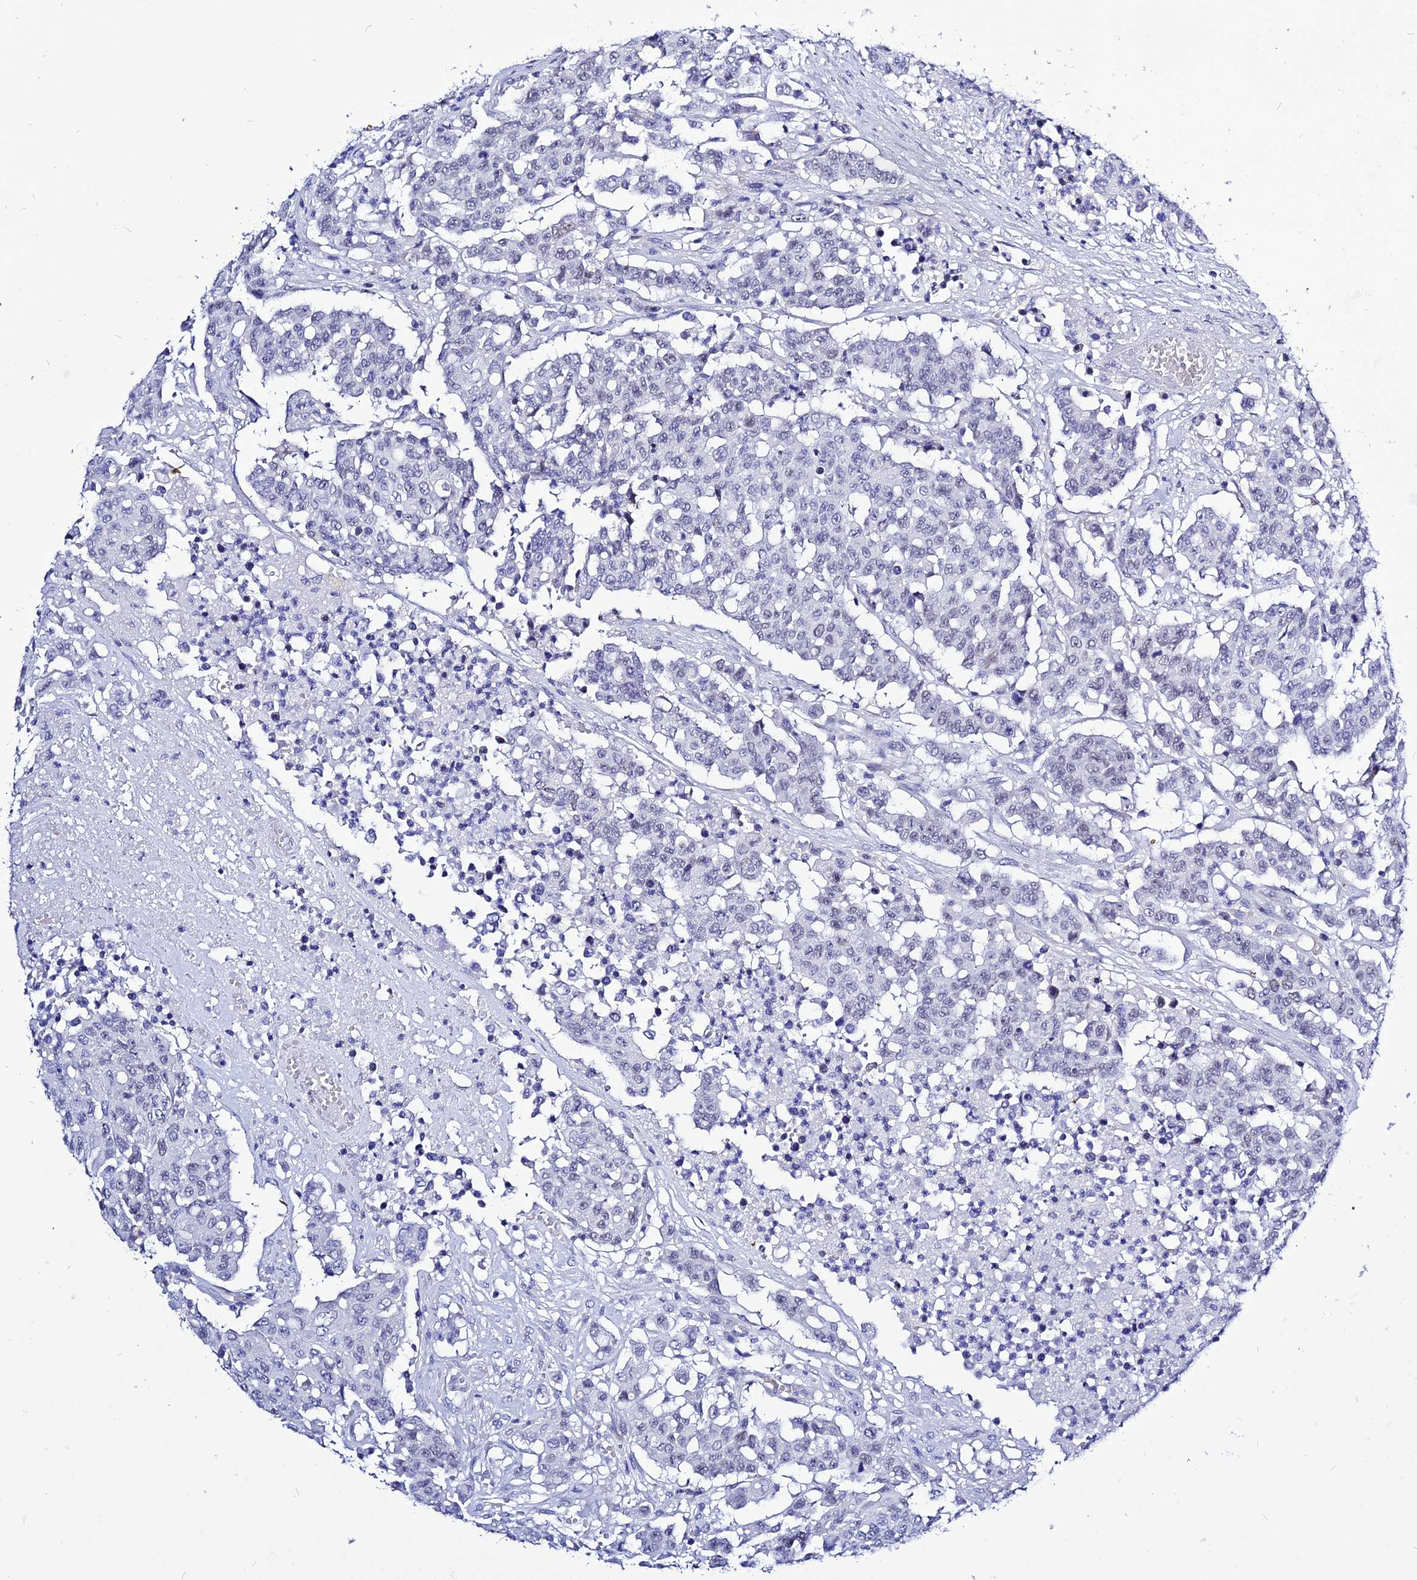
{"staining": {"intensity": "negative", "quantity": "none", "location": "none"}, "tissue": "colorectal cancer", "cell_type": "Tumor cells", "image_type": "cancer", "snomed": [{"axis": "morphology", "description": "Adenocarcinoma, NOS"}, {"axis": "topography", "description": "Colon"}], "caption": "Histopathology image shows no significant protein staining in tumor cells of colorectal adenocarcinoma.", "gene": "DEFB107A", "patient": {"sex": "male", "age": 51}}